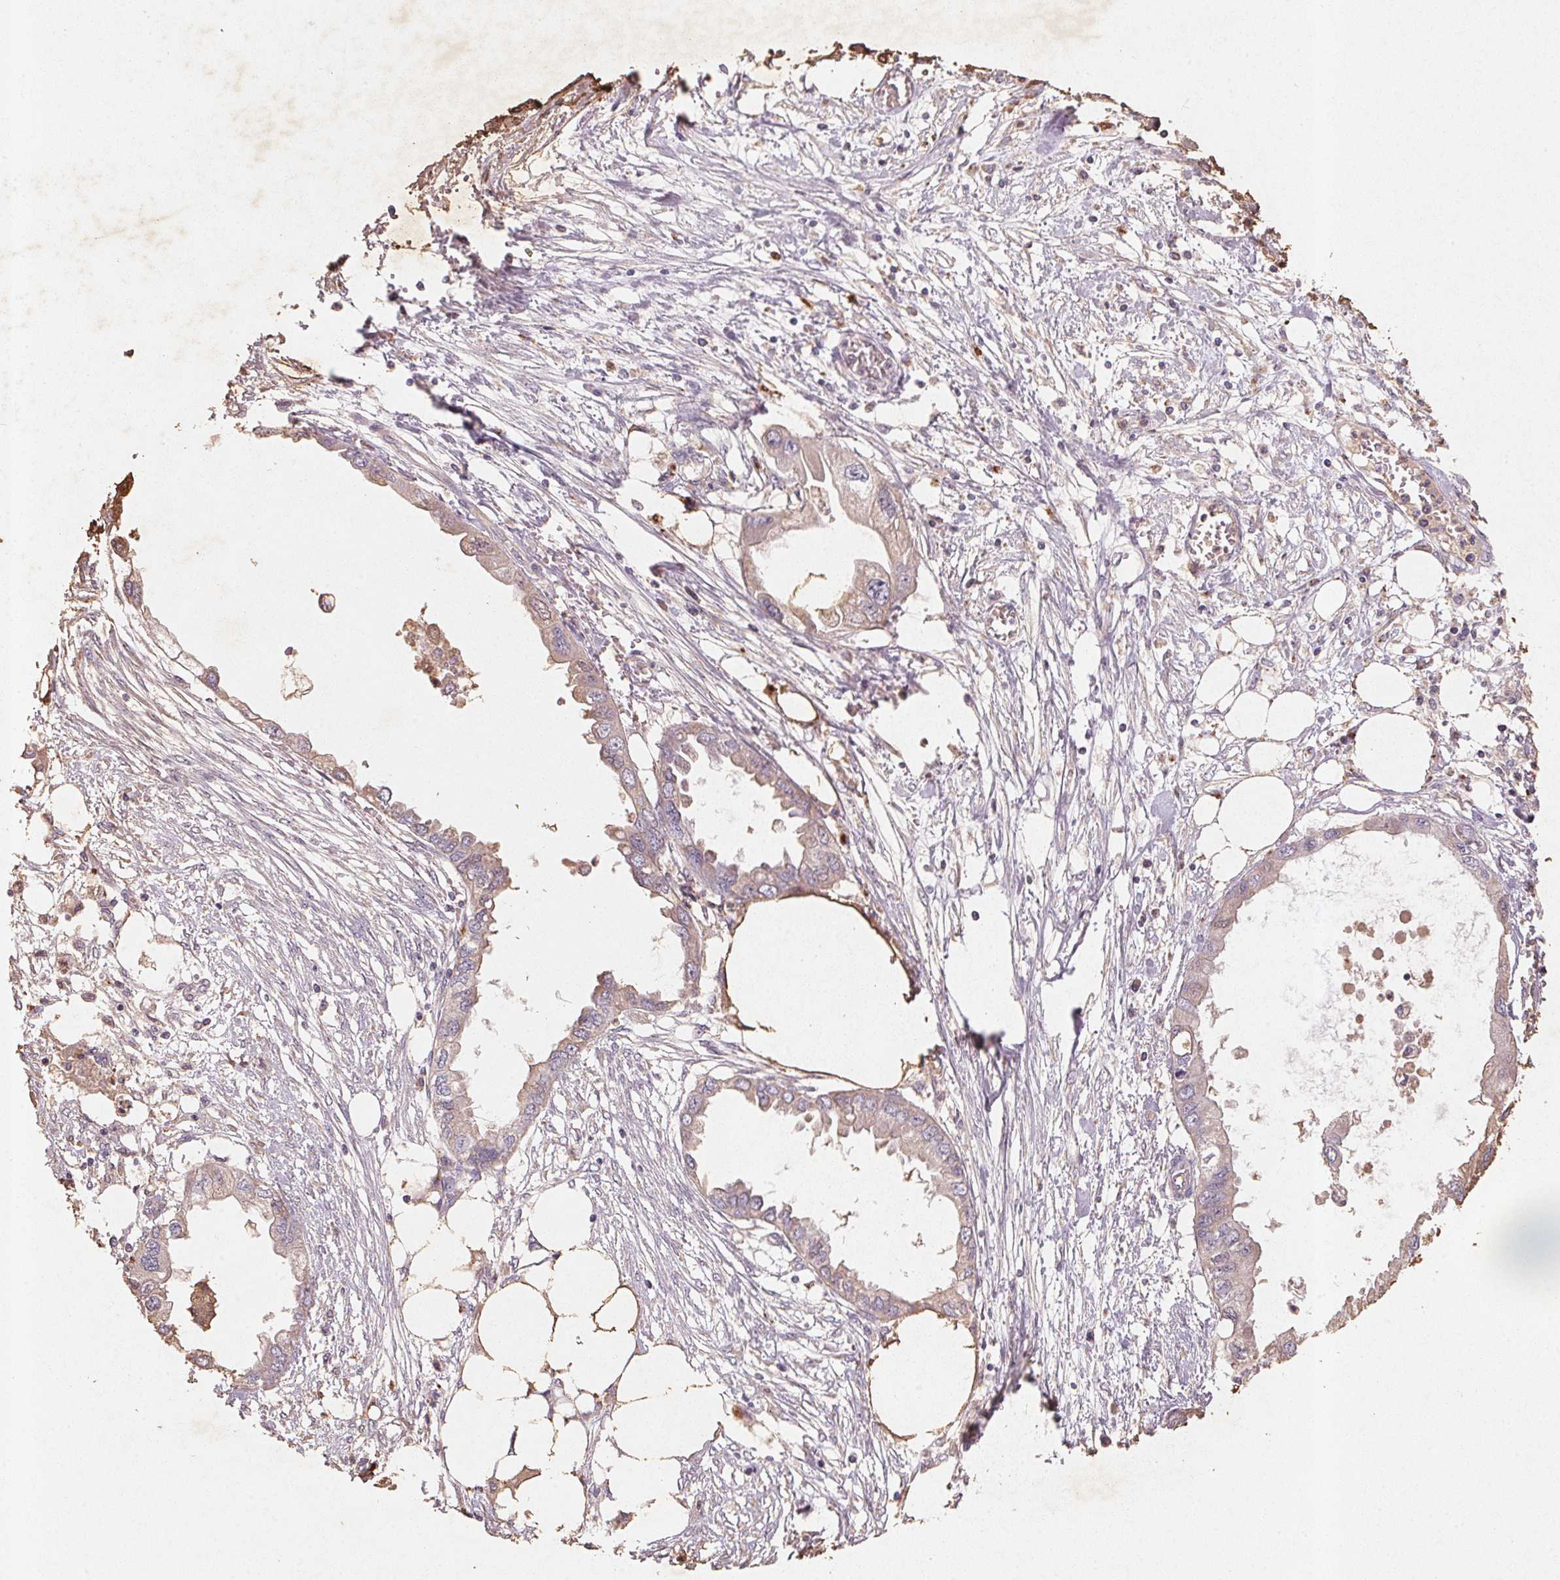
{"staining": {"intensity": "weak", "quantity": ">75%", "location": "cytoplasmic/membranous"}, "tissue": "endometrial cancer", "cell_type": "Tumor cells", "image_type": "cancer", "snomed": [{"axis": "morphology", "description": "Adenocarcinoma, NOS"}, {"axis": "morphology", "description": "Adenocarcinoma, metastatic, NOS"}, {"axis": "topography", "description": "Adipose tissue"}, {"axis": "topography", "description": "Endometrium"}], "caption": "Metastatic adenocarcinoma (endometrial) tissue reveals weak cytoplasmic/membranous staining in about >75% of tumor cells, visualized by immunohistochemistry. (DAB (3,3'-diaminobenzidine) = brown stain, brightfield microscopy at high magnification).", "gene": "CXCL5", "patient": {"sex": "female", "age": 67}}